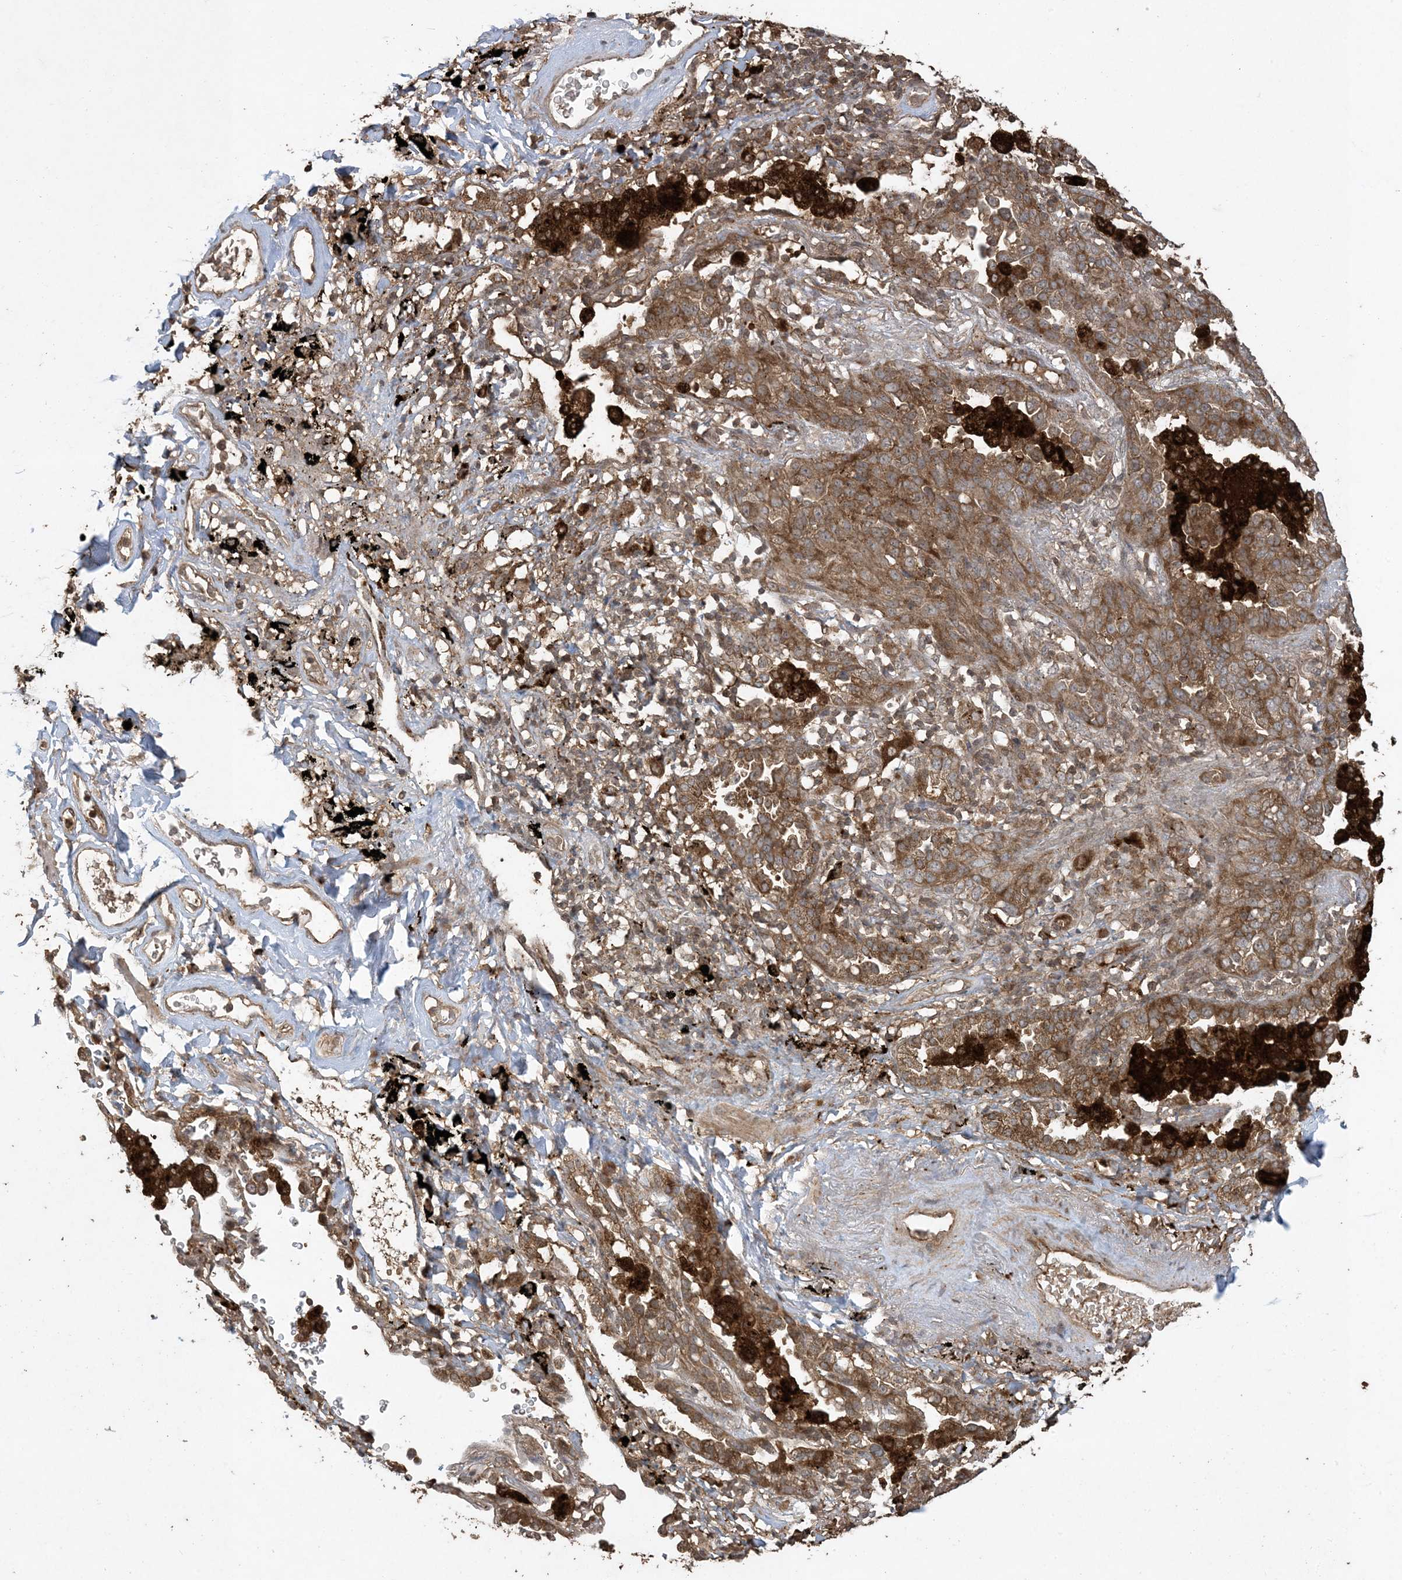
{"staining": {"intensity": "moderate", "quantity": ">75%", "location": "cytoplasmic/membranous"}, "tissue": "lung cancer", "cell_type": "Tumor cells", "image_type": "cancer", "snomed": [{"axis": "morphology", "description": "Normal tissue, NOS"}, {"axis": "morphology", "description": "Adenocarcinoma, NOS"}, {"axis": "topography", "description": "Lung"}], "caption": "IHC photomicrograph of neoplastic tissue: lung cancer (adenocarcinoma) stained using immunohistochemistry (IHC) displays medium levels of moderate protein expression localized specifically in the cytoplasmic/membranous of tumor cells, appearing as a cytoplasmic/membranous brown color.", "gene": "EFCAB8", "patient": {"sex": "male", "age": 59}}